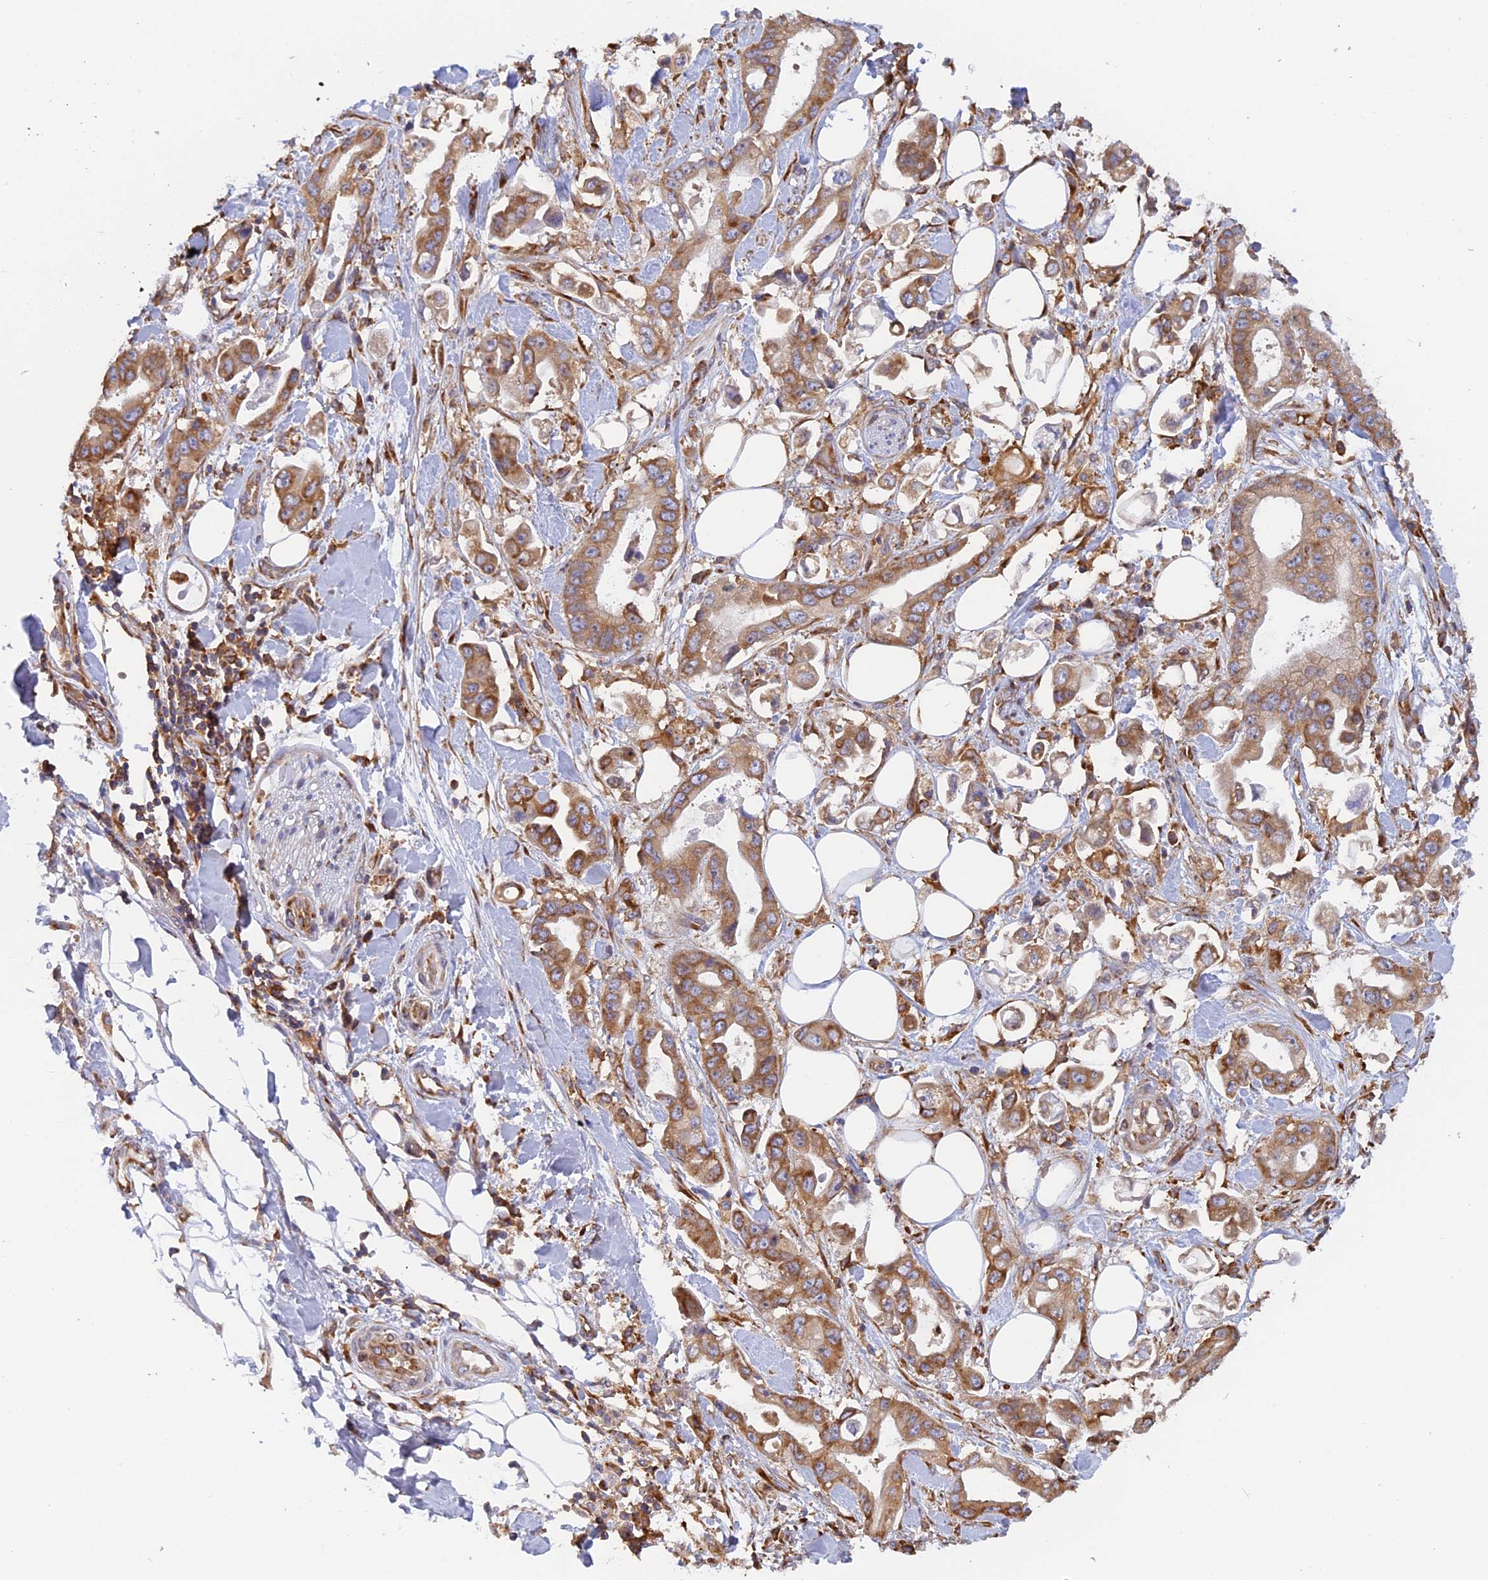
{"staining": {"intensity": "moderate", "quantity": ">75%", "location": "cytoplasmic/membranous"}, "tissue": "stomach cancer", "cell_type": "Tumor cells", "image_type": "cancer", "snomed": [{"axis": "morphology", "description": "Adenocarcinoma, NOS"}, {"axis": "topography", "description": "Stomach"}], "caption": "Stomach cancer (adenocarcinoma) stained with DAB (3,3'-diaminobenzidine) immunohistochemistry (IHC) exhibits medium levels of moderate cytoplasmic/membranous expression in about >75% of tumor cells.", "gene": "GMIP", "patient": {"sex": "male", "age": 62}}